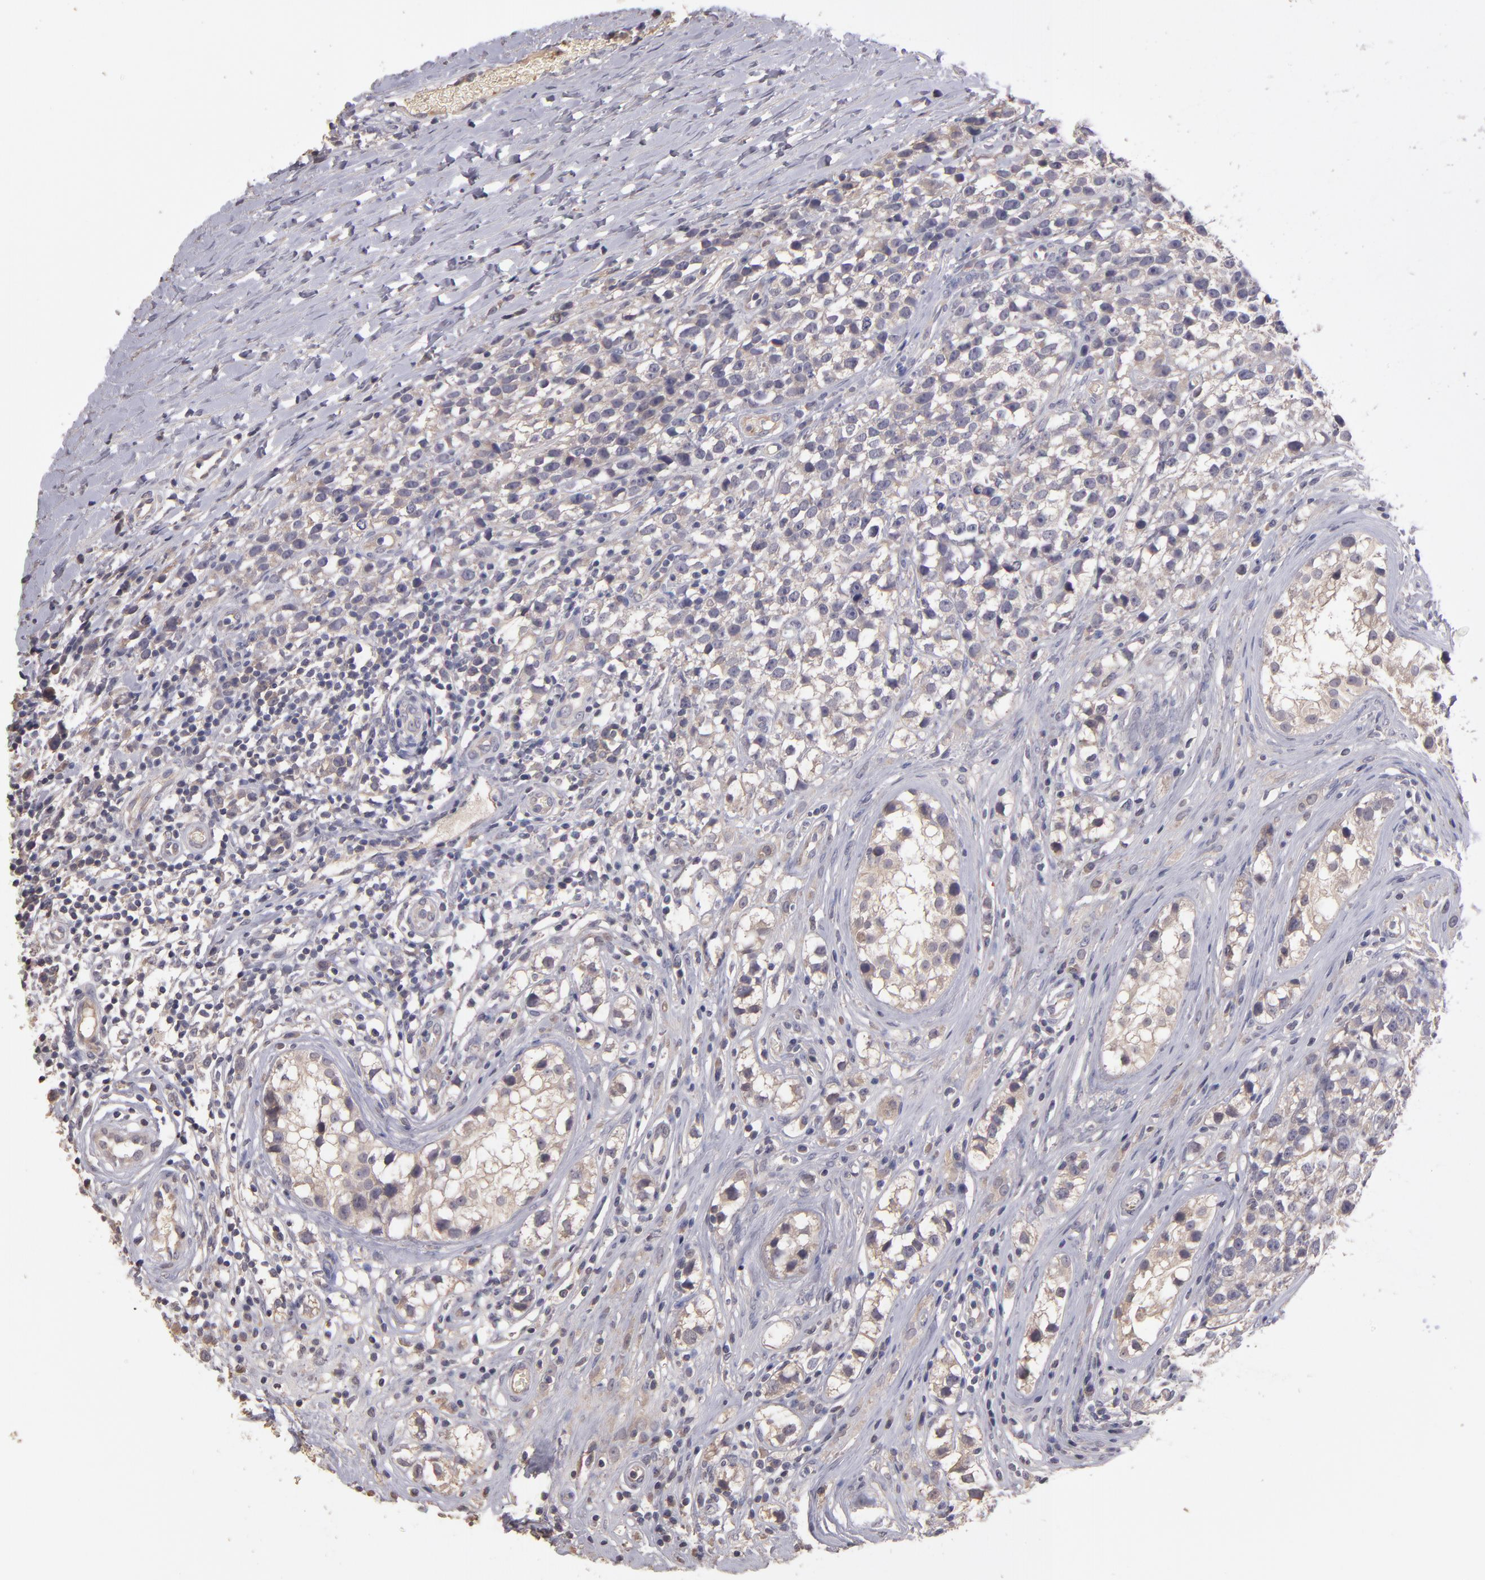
{"staining": {"intensity": "negative", "quantity": "none", "location": "none"}, "tissue": "testis cancer", "cell_type": "Tumor cells", "image_type": "cancer", "snomed": [{"axis": "morphology", "description": "Seminoma, NOS"}, {"axis": "topography", "description": "Testis"}], "caption": "DAB (3,3'-diaminobenzidine) immunohistochemical staining of testis cancer (seminoma) demonstrates no significant expression in tumor cells.", "gene": "GNAZ", "patient": {"sex": "male", "age": 25}}